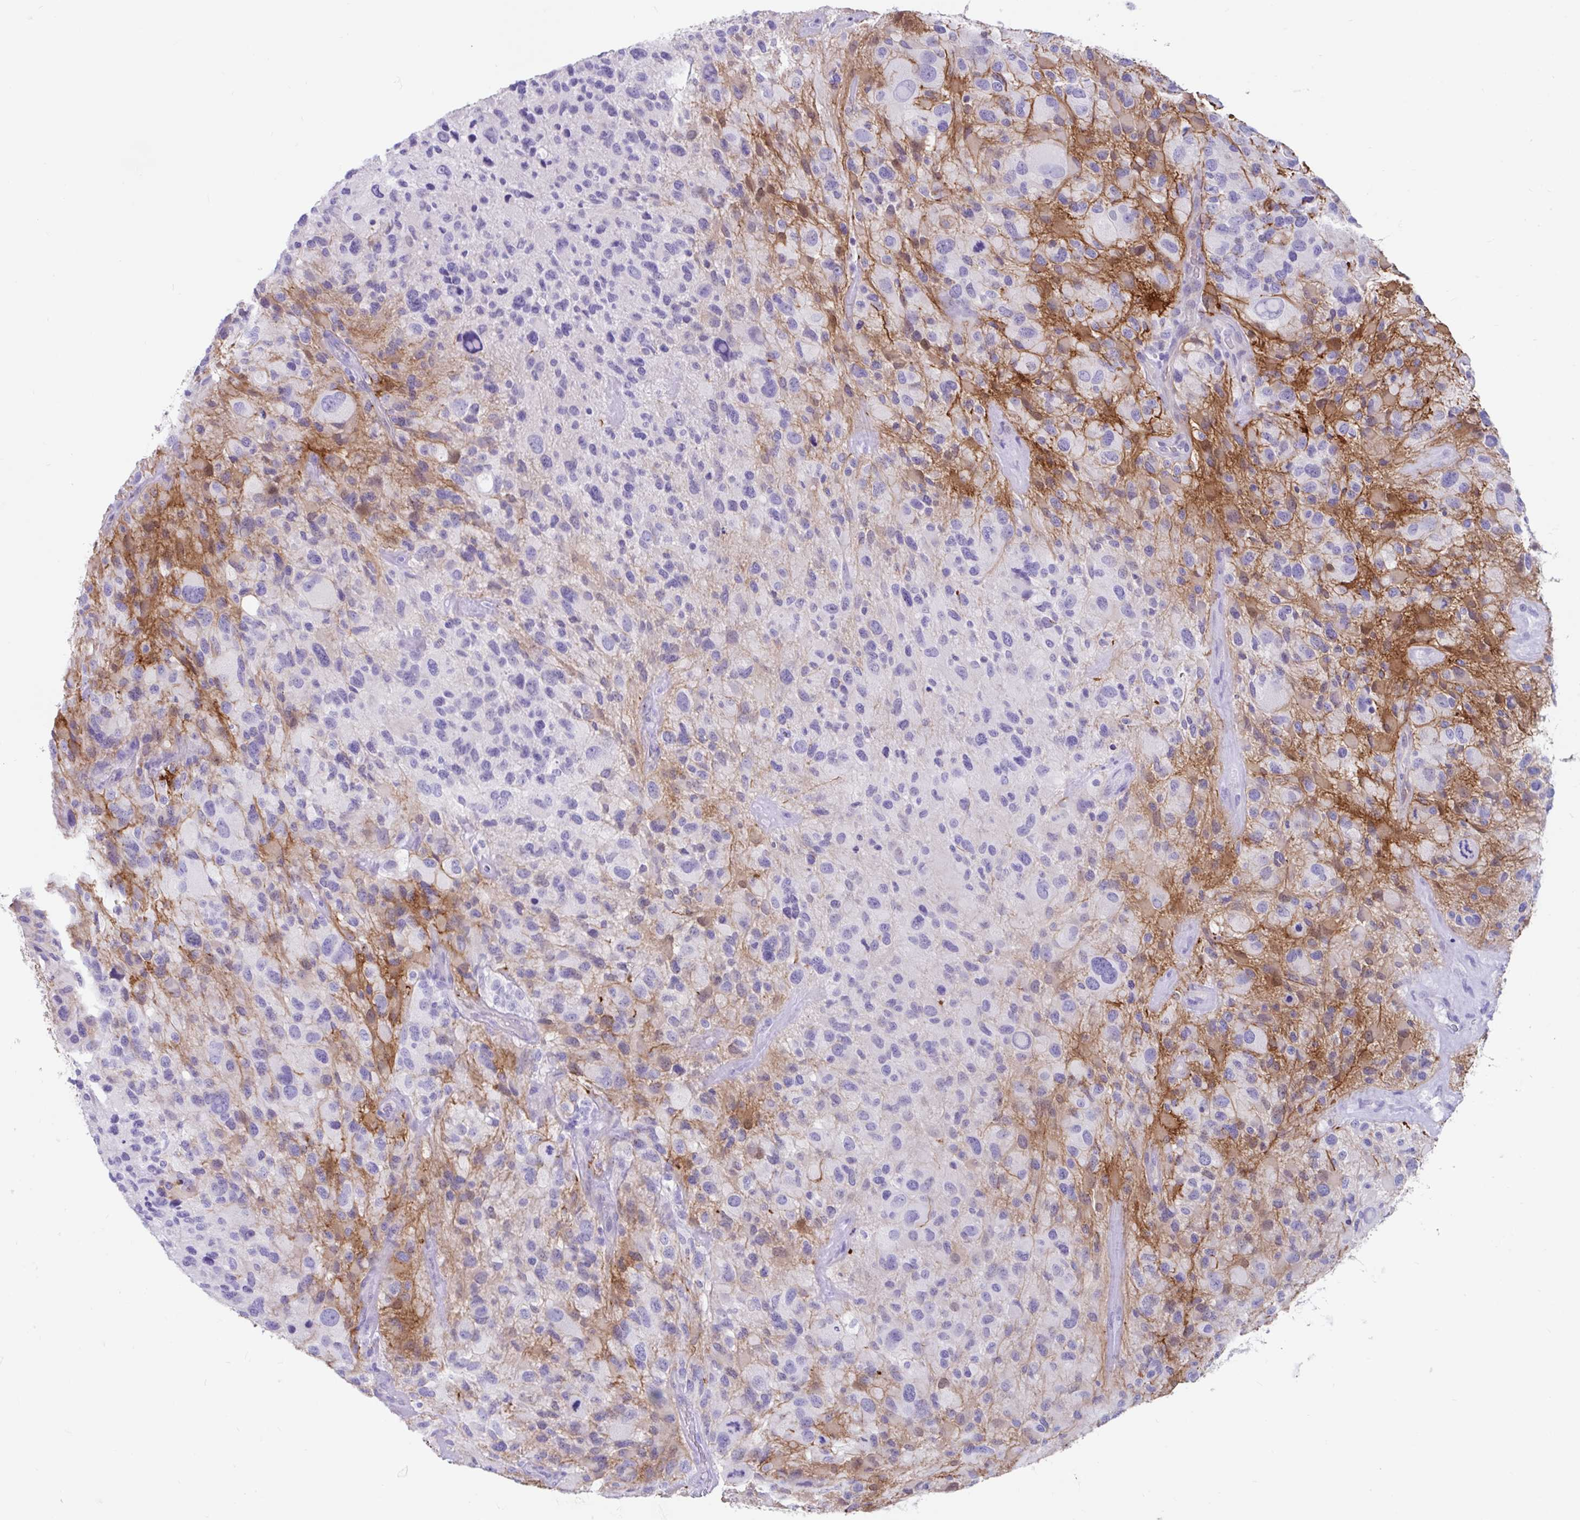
{"staining": {"intensity": "negative", "quantity": "none", "location": "none"}, "tissue": "glioma", "cell_type": "Tumor cells", "image_type": "cancer", "snomed": [{"axis": "morphology", "description": "Glioma, malignant, High grade"}, {"axis": "topography", "description": "Brain"}], "caption": "The photomicrograph displays no significant staining in tumor cells of malignant glioma (high-grade).", "gene": "FAM107A", "patient": {"sex": "female", "age": 67}}